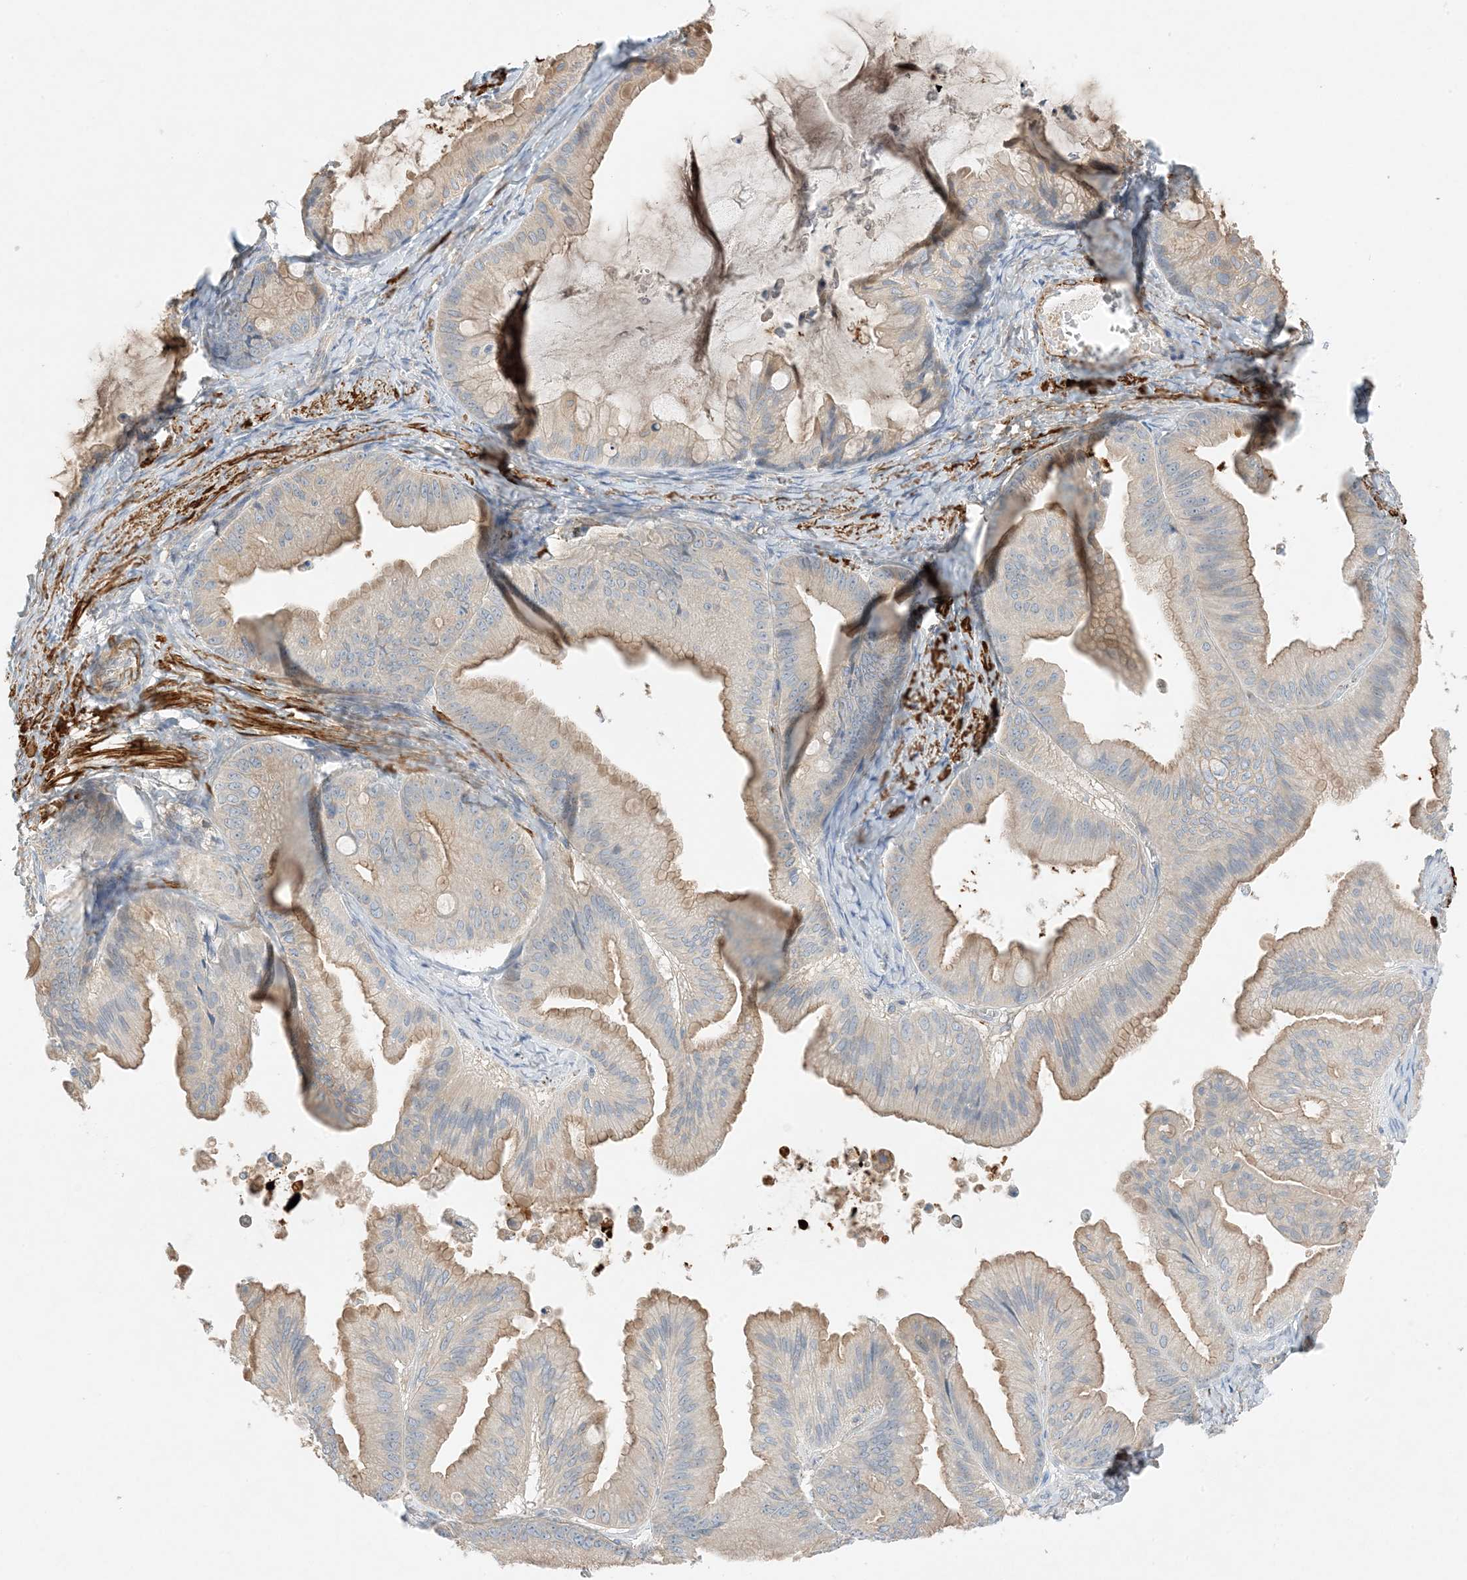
{"staining": {"intensity": "moderate", "quantity": "25%-75%", "location": "cytoplasmic/membranous"}, "tissue": "ovarian cancer", "cell_type": "Tumor cells", "image_type": "cancer", "snomed": [{"axis": "morphology", "description": "Cystadenocarcinoma, mucinous, NOS"}, {"axis": "topography", "description": "Ovary"}], "caption": "Moderate cytoplasmic/membranous expression is seen in about 25%-75% of tumor cells in mucinous cystadenocarcinoma (ovarian).", "gene": "KIFBP", "patient": {"sex": "female", "age": 71}}